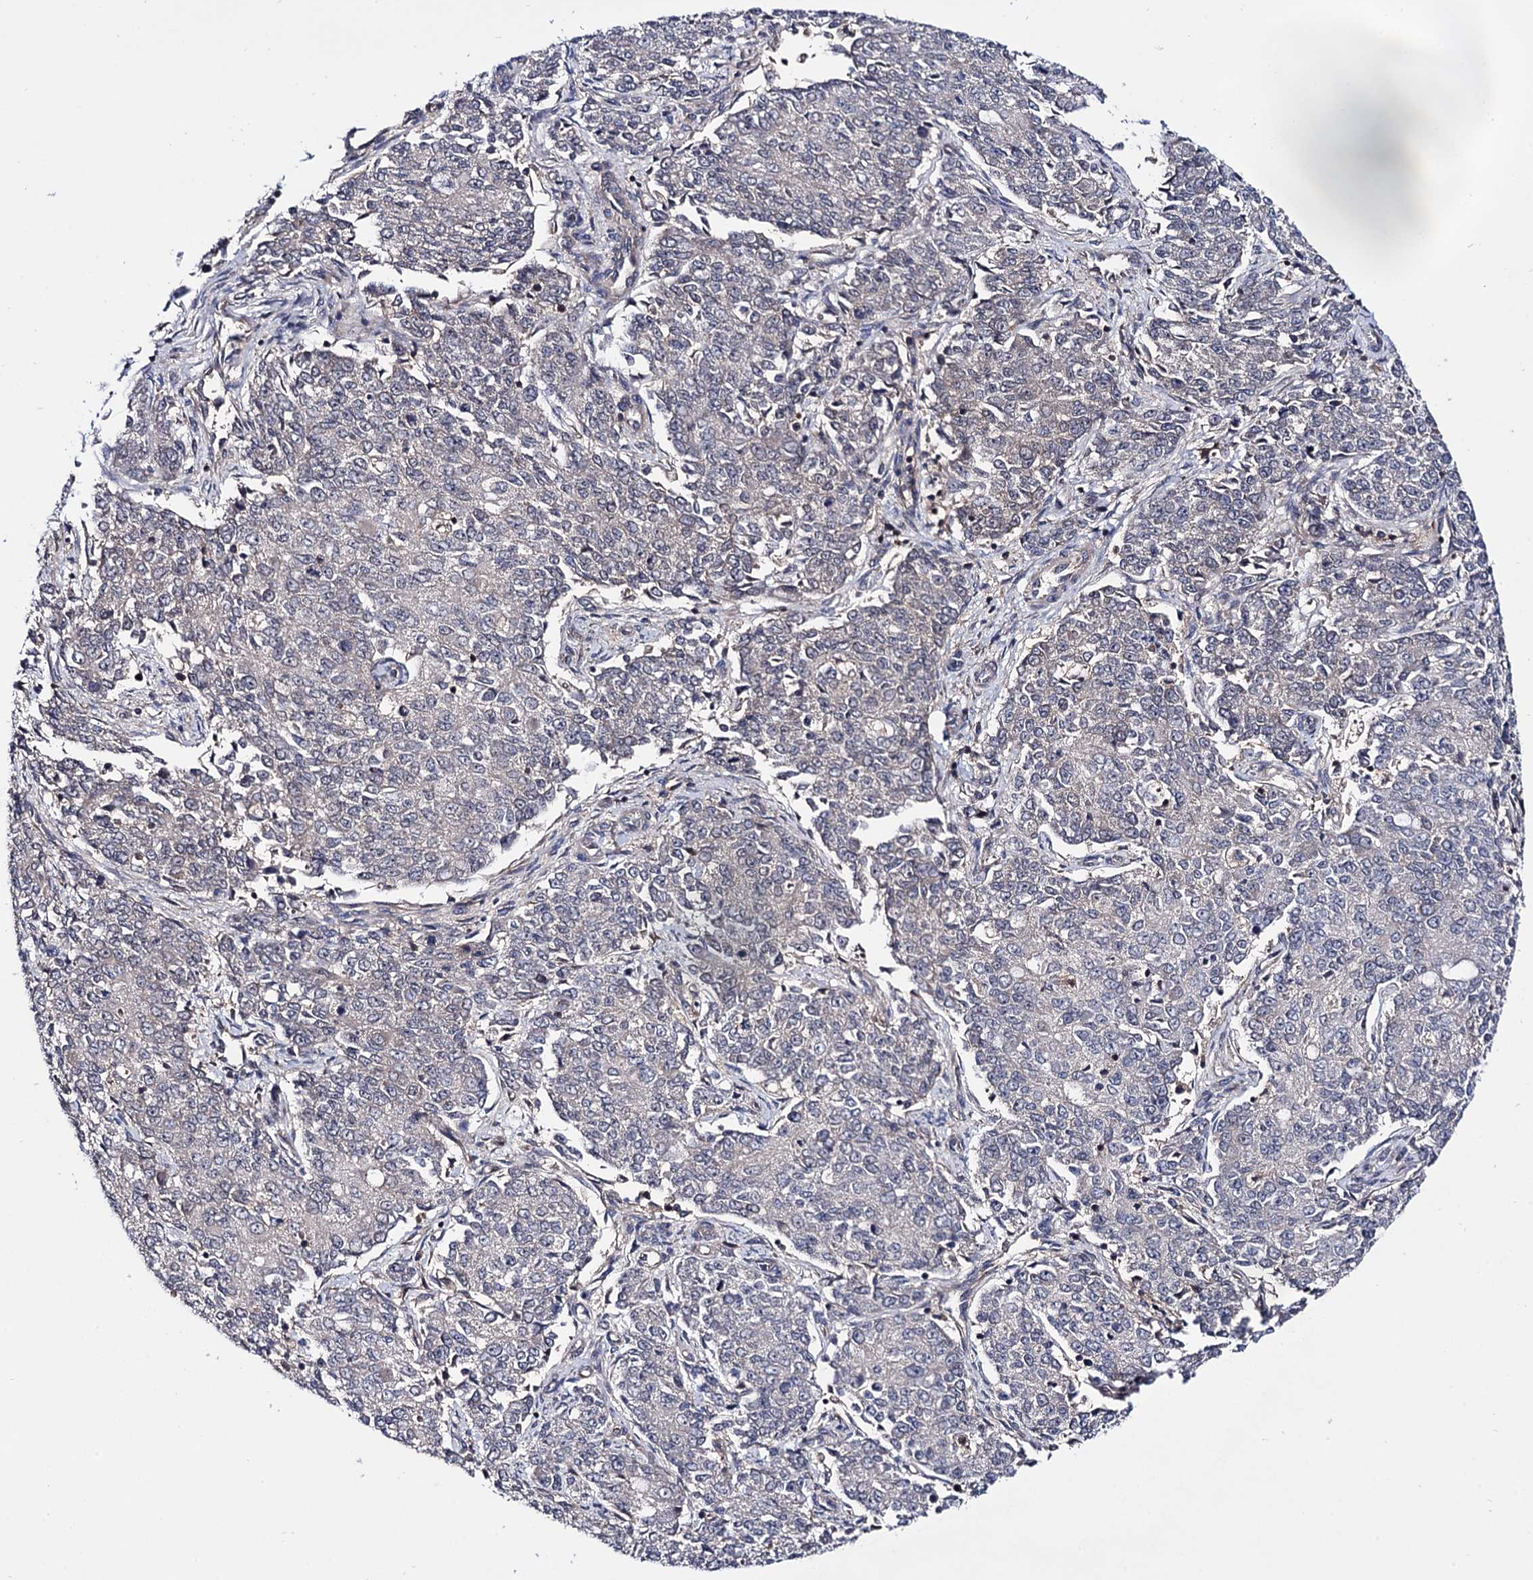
{"staining": {"intensity": "negative", "quantity": "none", "location": "none"}, "tissue": "endometrial cancer", "cell_type": "Tumor cells", "image_type": "cancer", "snomed": [{"axis": "morphology", "description": "Adenocarcinoma, NOS"}, {"axis": "topography", "description": "Endometrium"}], "caption": "Tumor cells show no significant protein expression in endometrial cancer.", "gene": "MICAL2", "patient": {"sex": "female", "age": 50}}